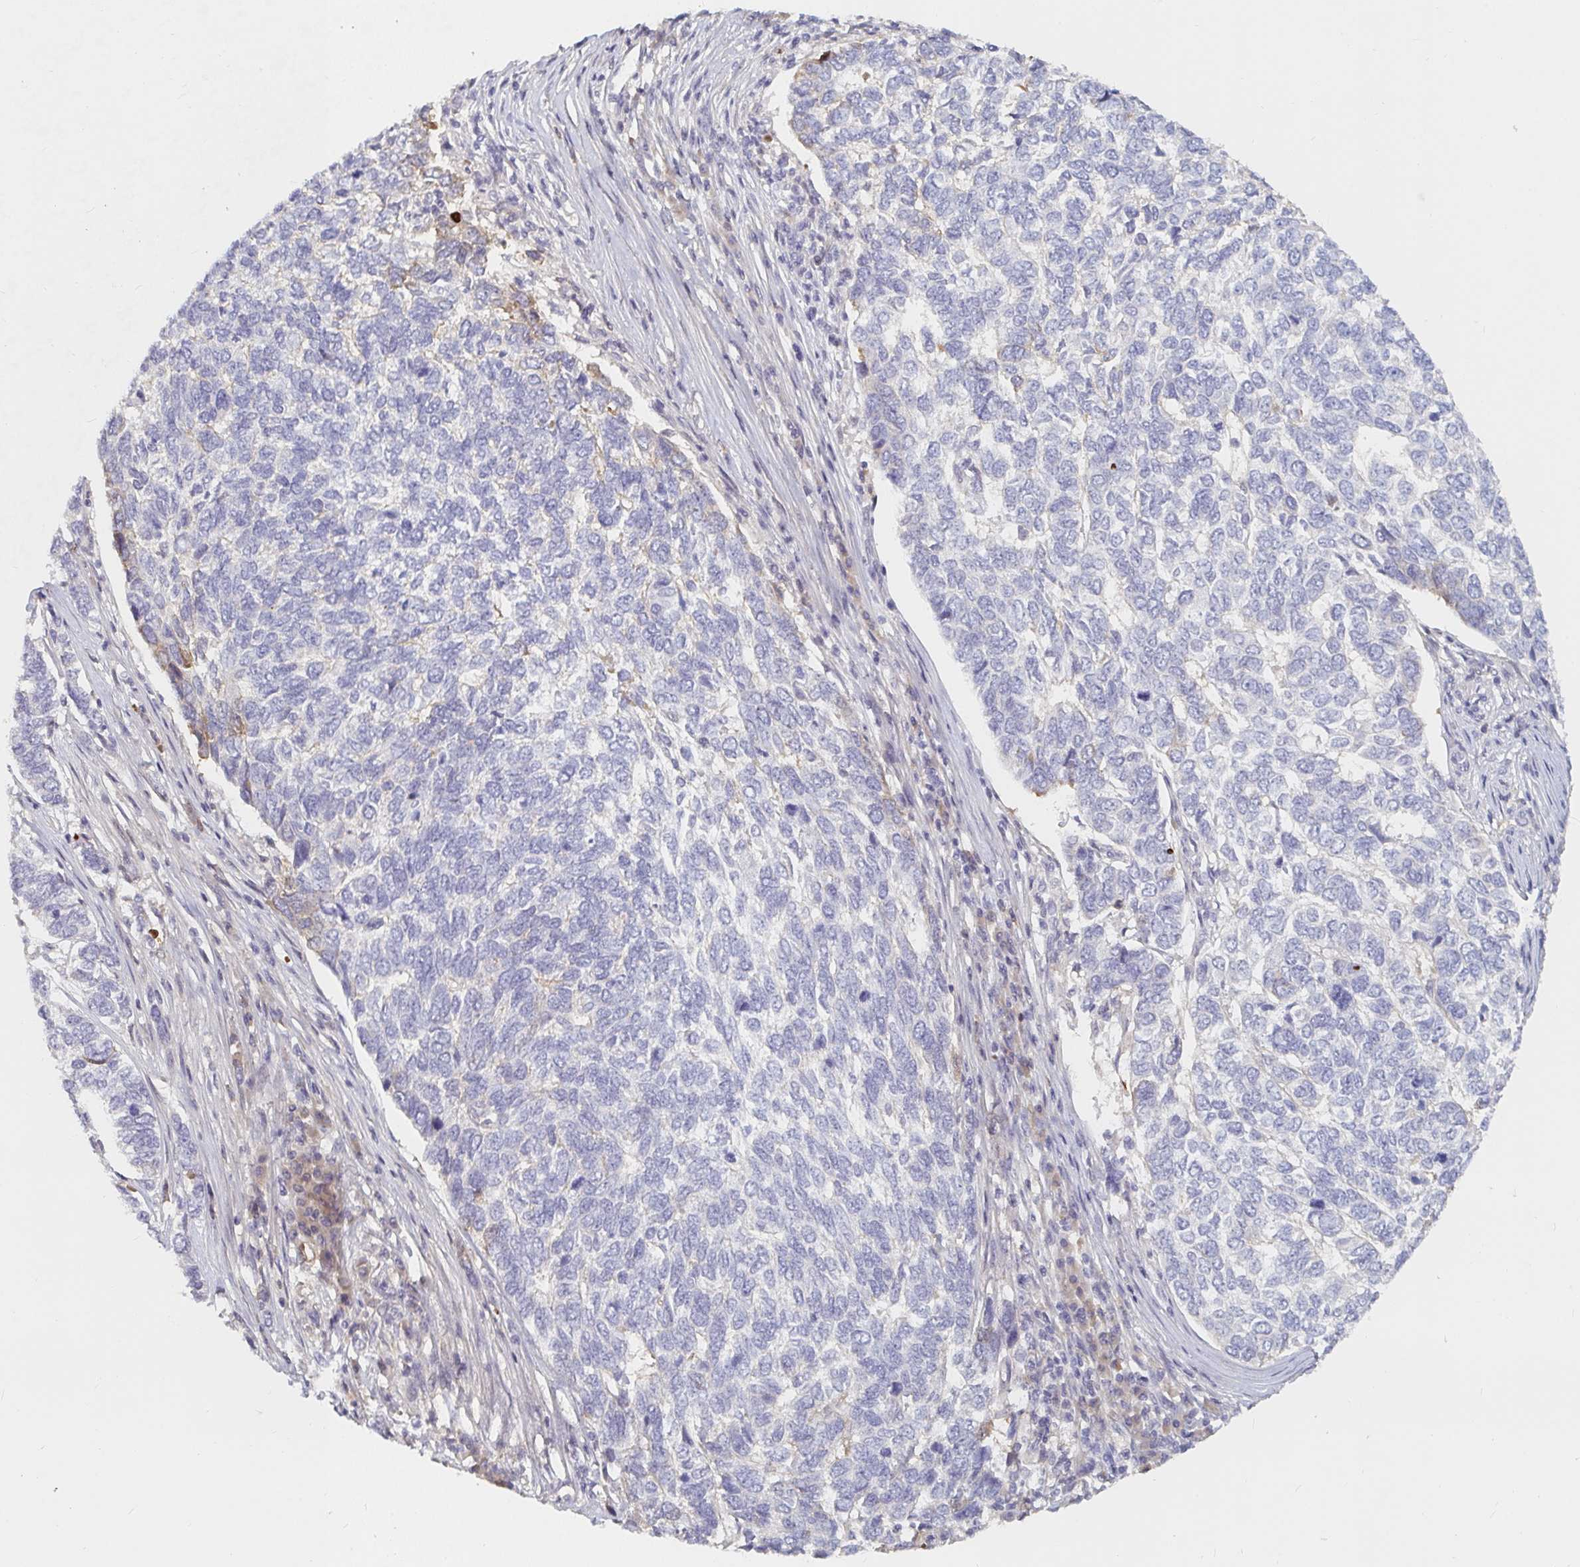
{"staining": {"intensity": "negative", "quantity": "none", "location": "none"}, "tissue": "skin cancer", "cell_type": "Tumor cells", "image_type": "cancer", "snomed": [{"axis": "morphology", "description": "Basal cell carcinoma"}, {"axis": "topography", "description": "Skin"}], "caption": "The immunohistochemistry photomicrograph has no significant expression in tumor cells of basal cell carcinoma (skin) tissue.", "gene": "NME9", "patient": {"sex": "female", "age": 65}}